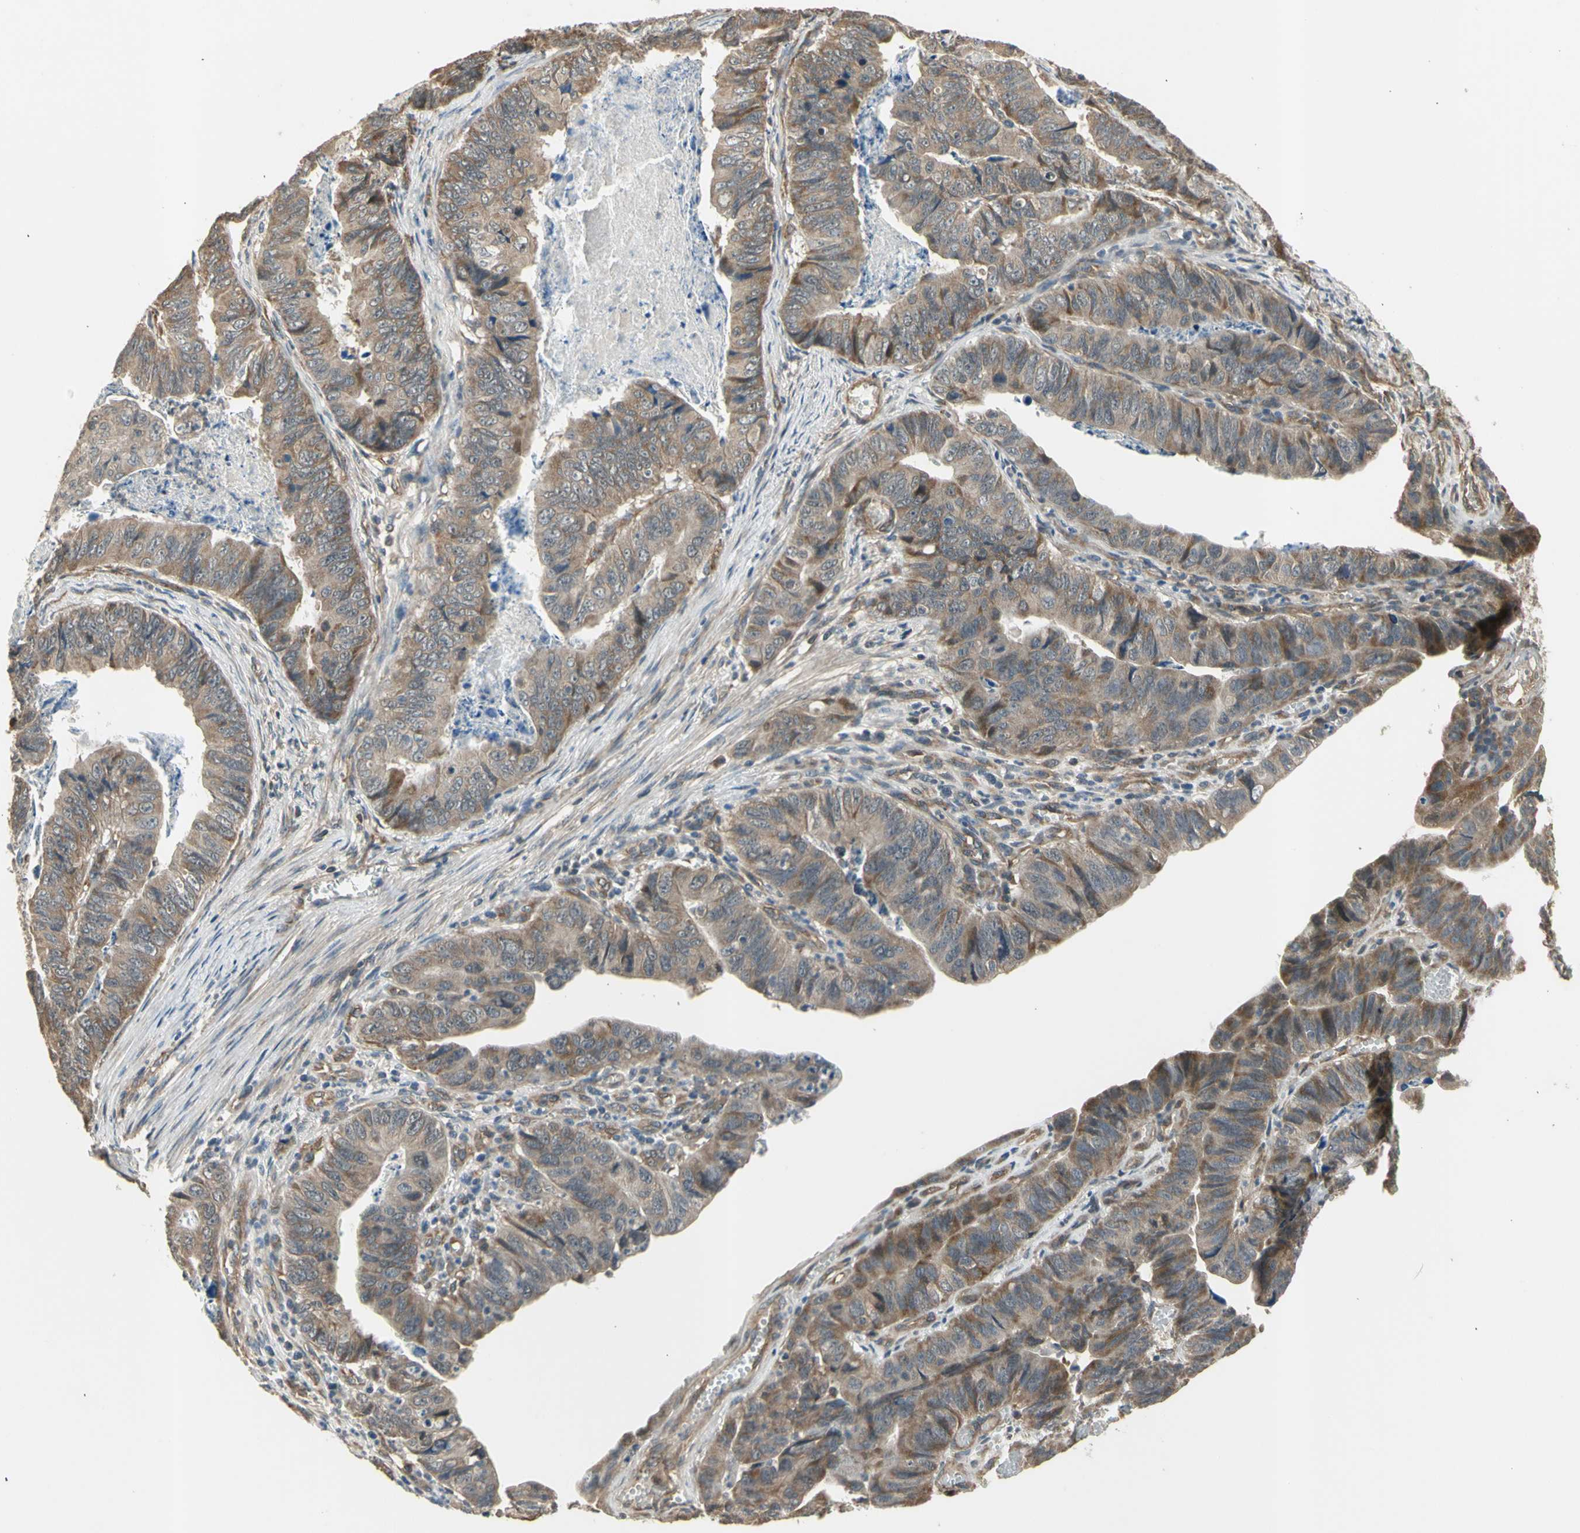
{"staining": {"intensity": "weak", "quantity": ">75%", "location": "cytoplasmic/membranous"}, "tissue": "stomach cancer", "cell_type": "Tumor cells", "image_type": "cancer", "snomed": [{"axis": "morphology", "description": "Adenocarcinoma, NOS"}, {"axis": "topography", "description": "Stomach, lower"}], "caption": "The image reveals immunohistochemical staining of stomach cancer. There is weak cytoplasmic/membranous expression is identified in approximately >75% of tumor cells.", "gene": "EFNB2", "patient": {"sex": "male", "age": 77}}